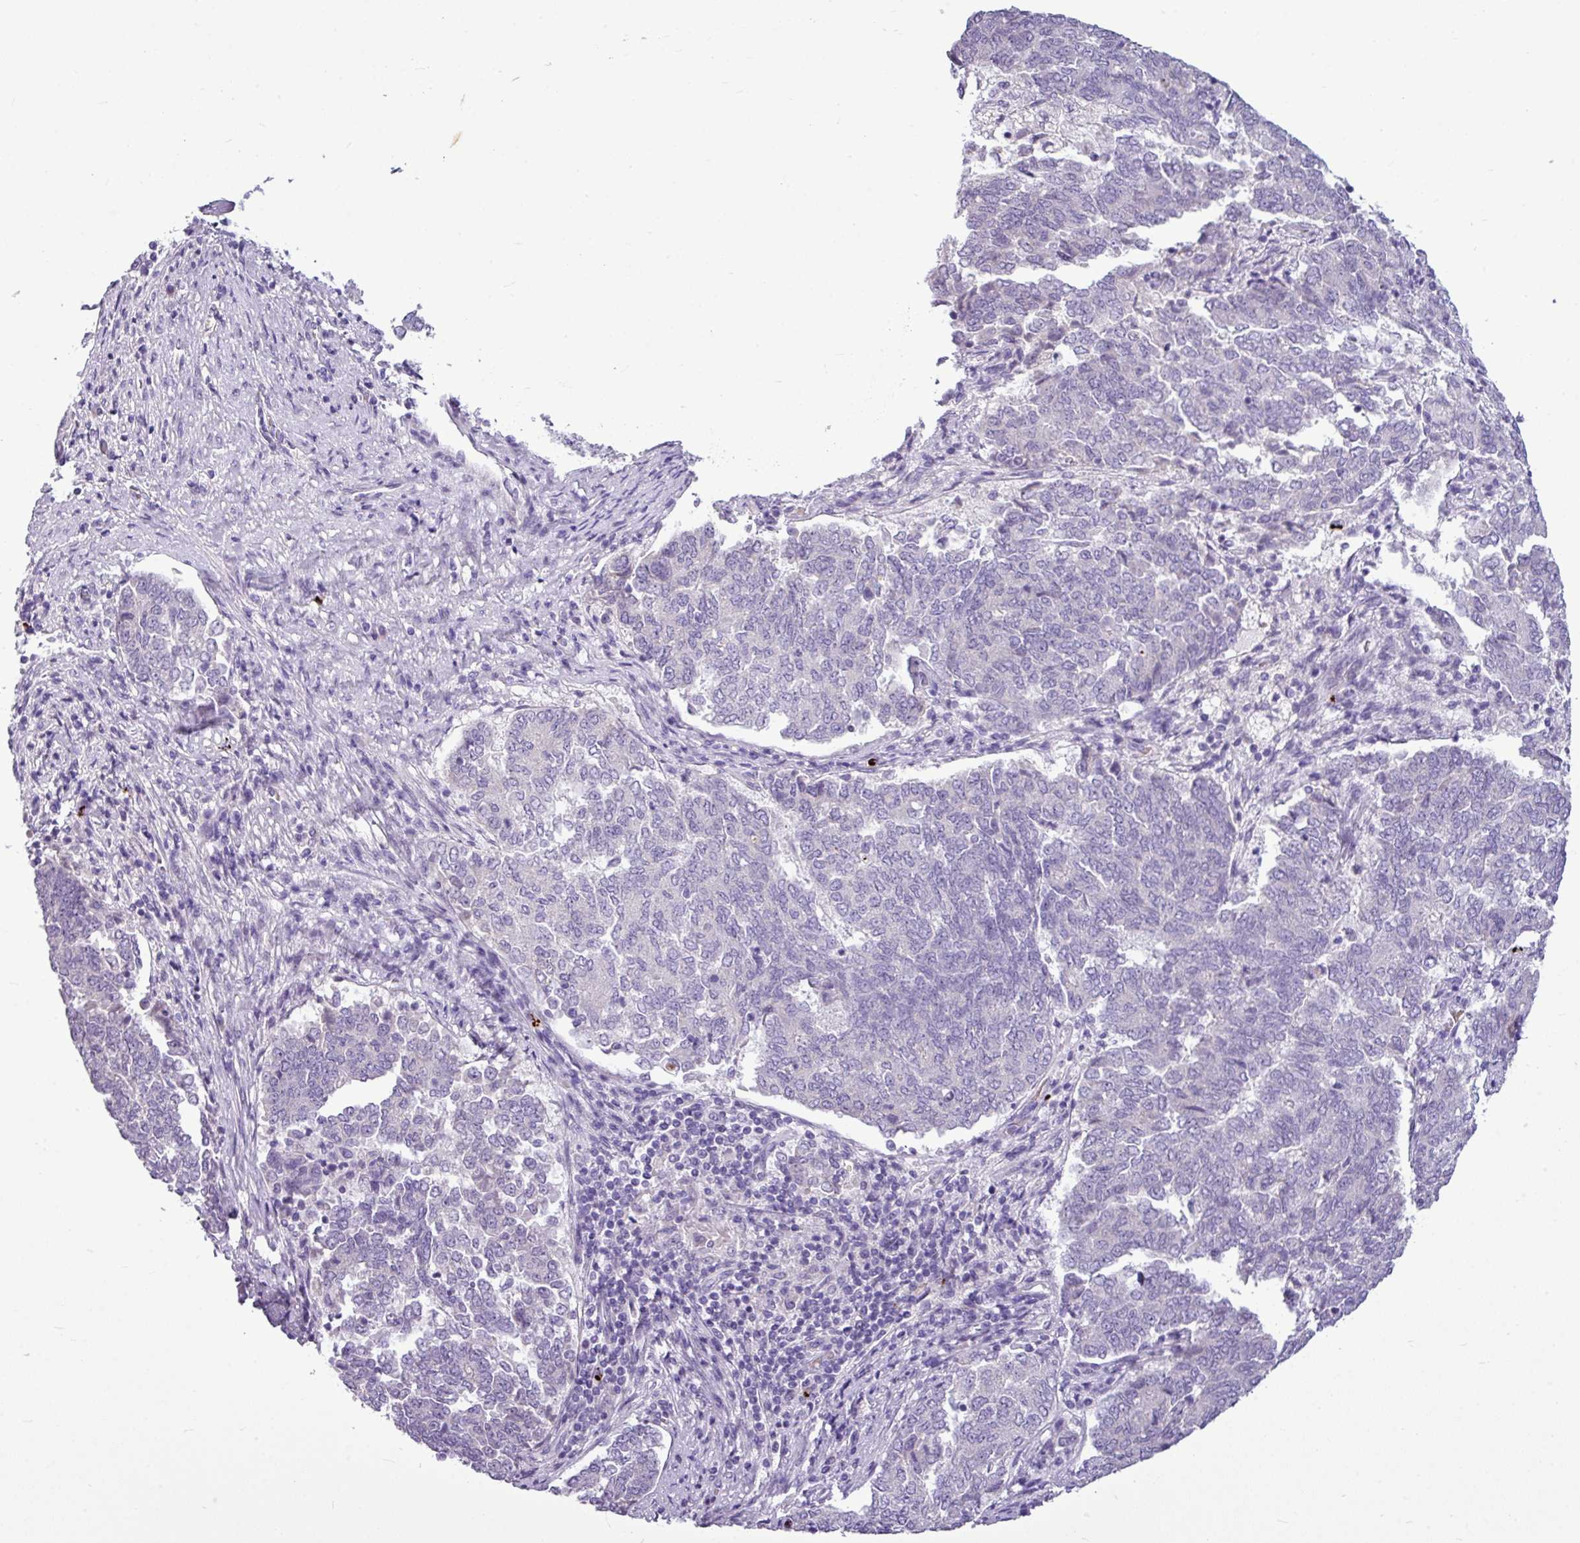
{"staining": {"intensity": "negative", "quantity": "none", "location": "none"}, "tissue": "endometrial cancer", "cell_type": "Tumor cells", "image_type": "cancer", "snomed": [{"axis": "morphology", "description": "Adenocarcinoma, NOS"}, {"axis": "topography", "description": "Endometrium"}], "caption": "Endometrial cancer stained for a protein using IHC demonstrates no expression tumor cells.", "gene": "IL17A", "patient": {"sex": "female", "age": 80}}